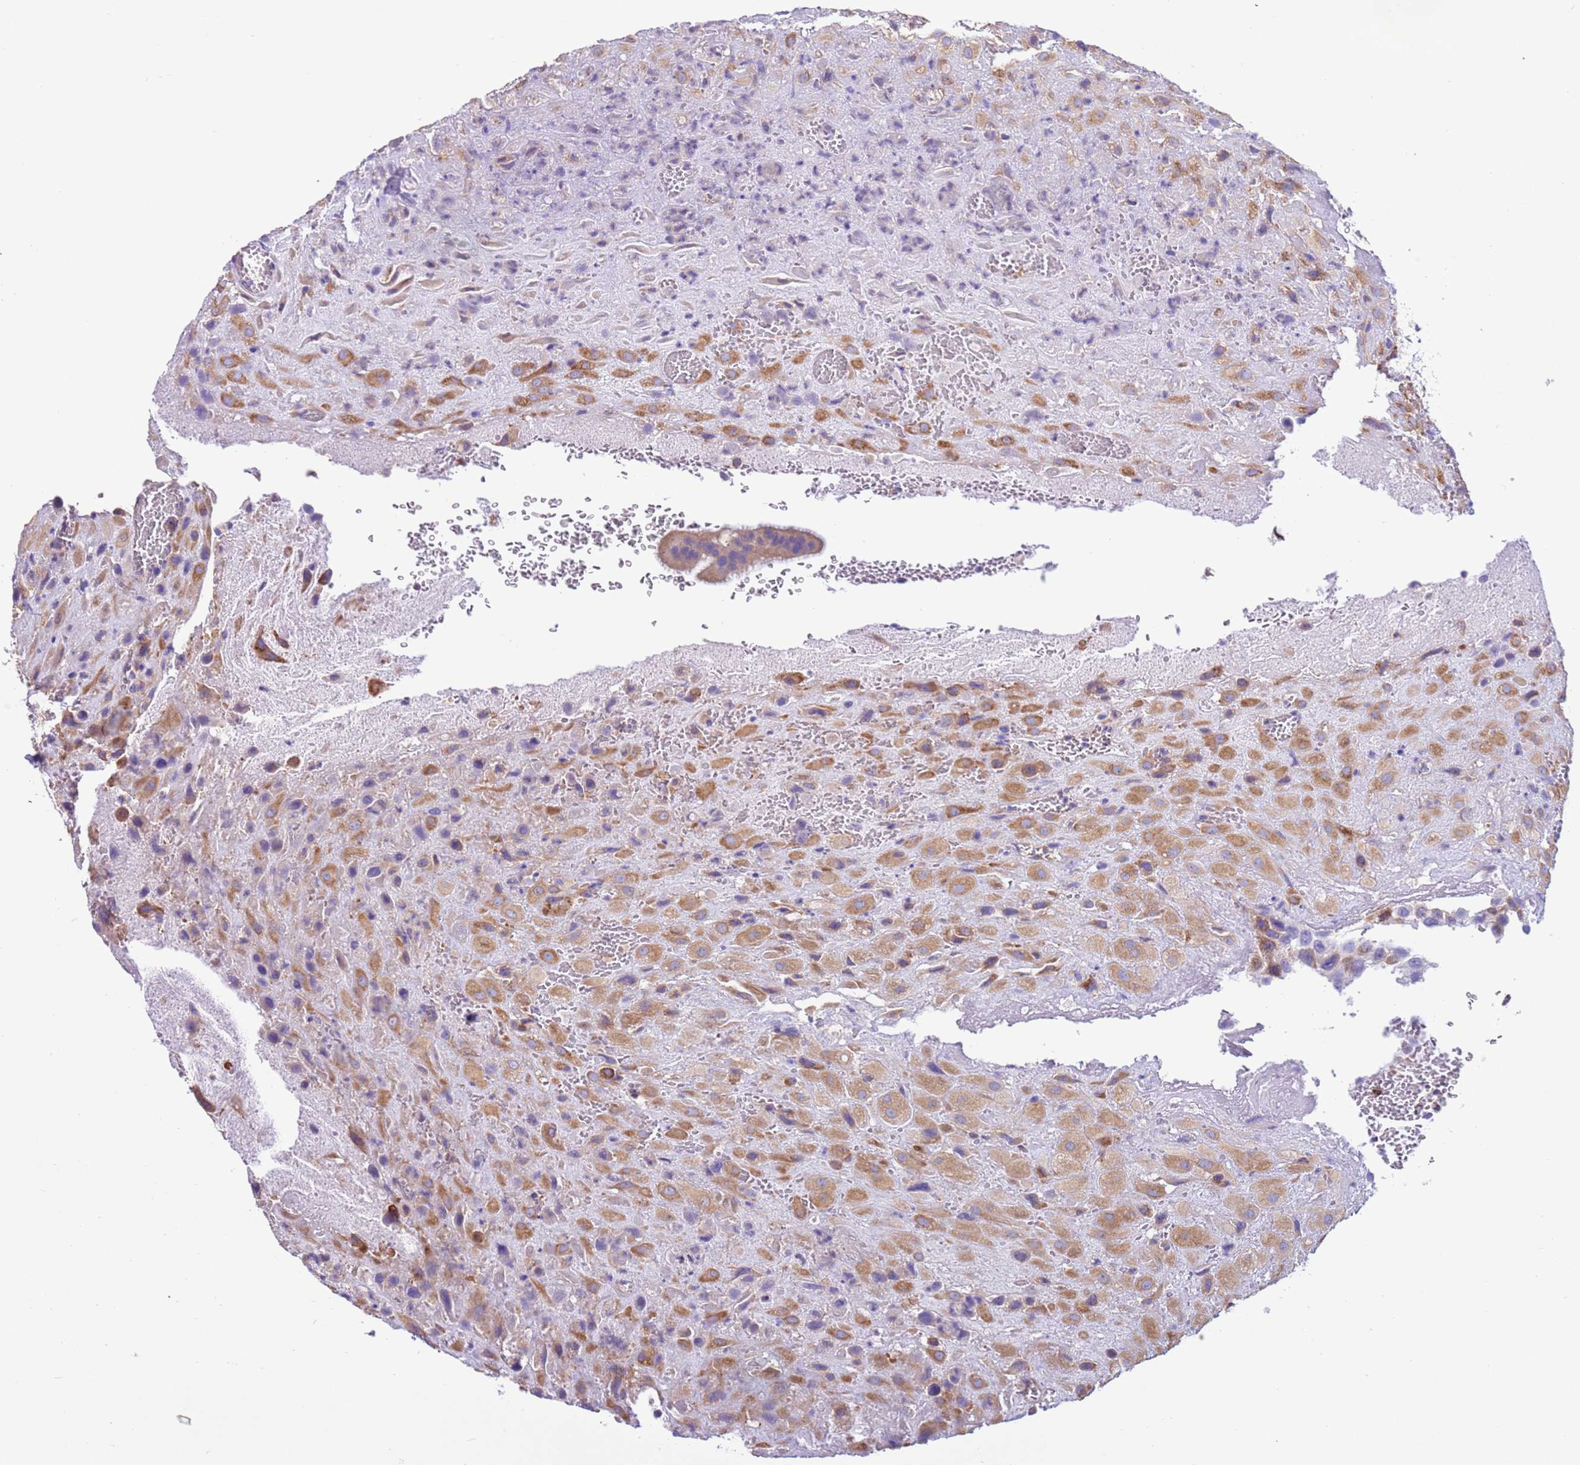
{"staining": {"intensity": "moderate", "quantity": ">75%", "location": "cytoplasmic/membranous"}, "tissue": "placenta", "cell_type": "Decidual cells", "image_type": "normal", "snomed": [{"axis": "morphology", "description": "Normal tissue, NOS"}, {"axis": "topography", "description": "Placenta"}], "caption": "Immunohistochemical staining of benign human placenta reveals >75% levels of moderate cytoplasmic/membranous protein expression in approximately >75% of decidual cells.", "gene": "VARS1", "patient": {"sex": "female", "age": 35}}